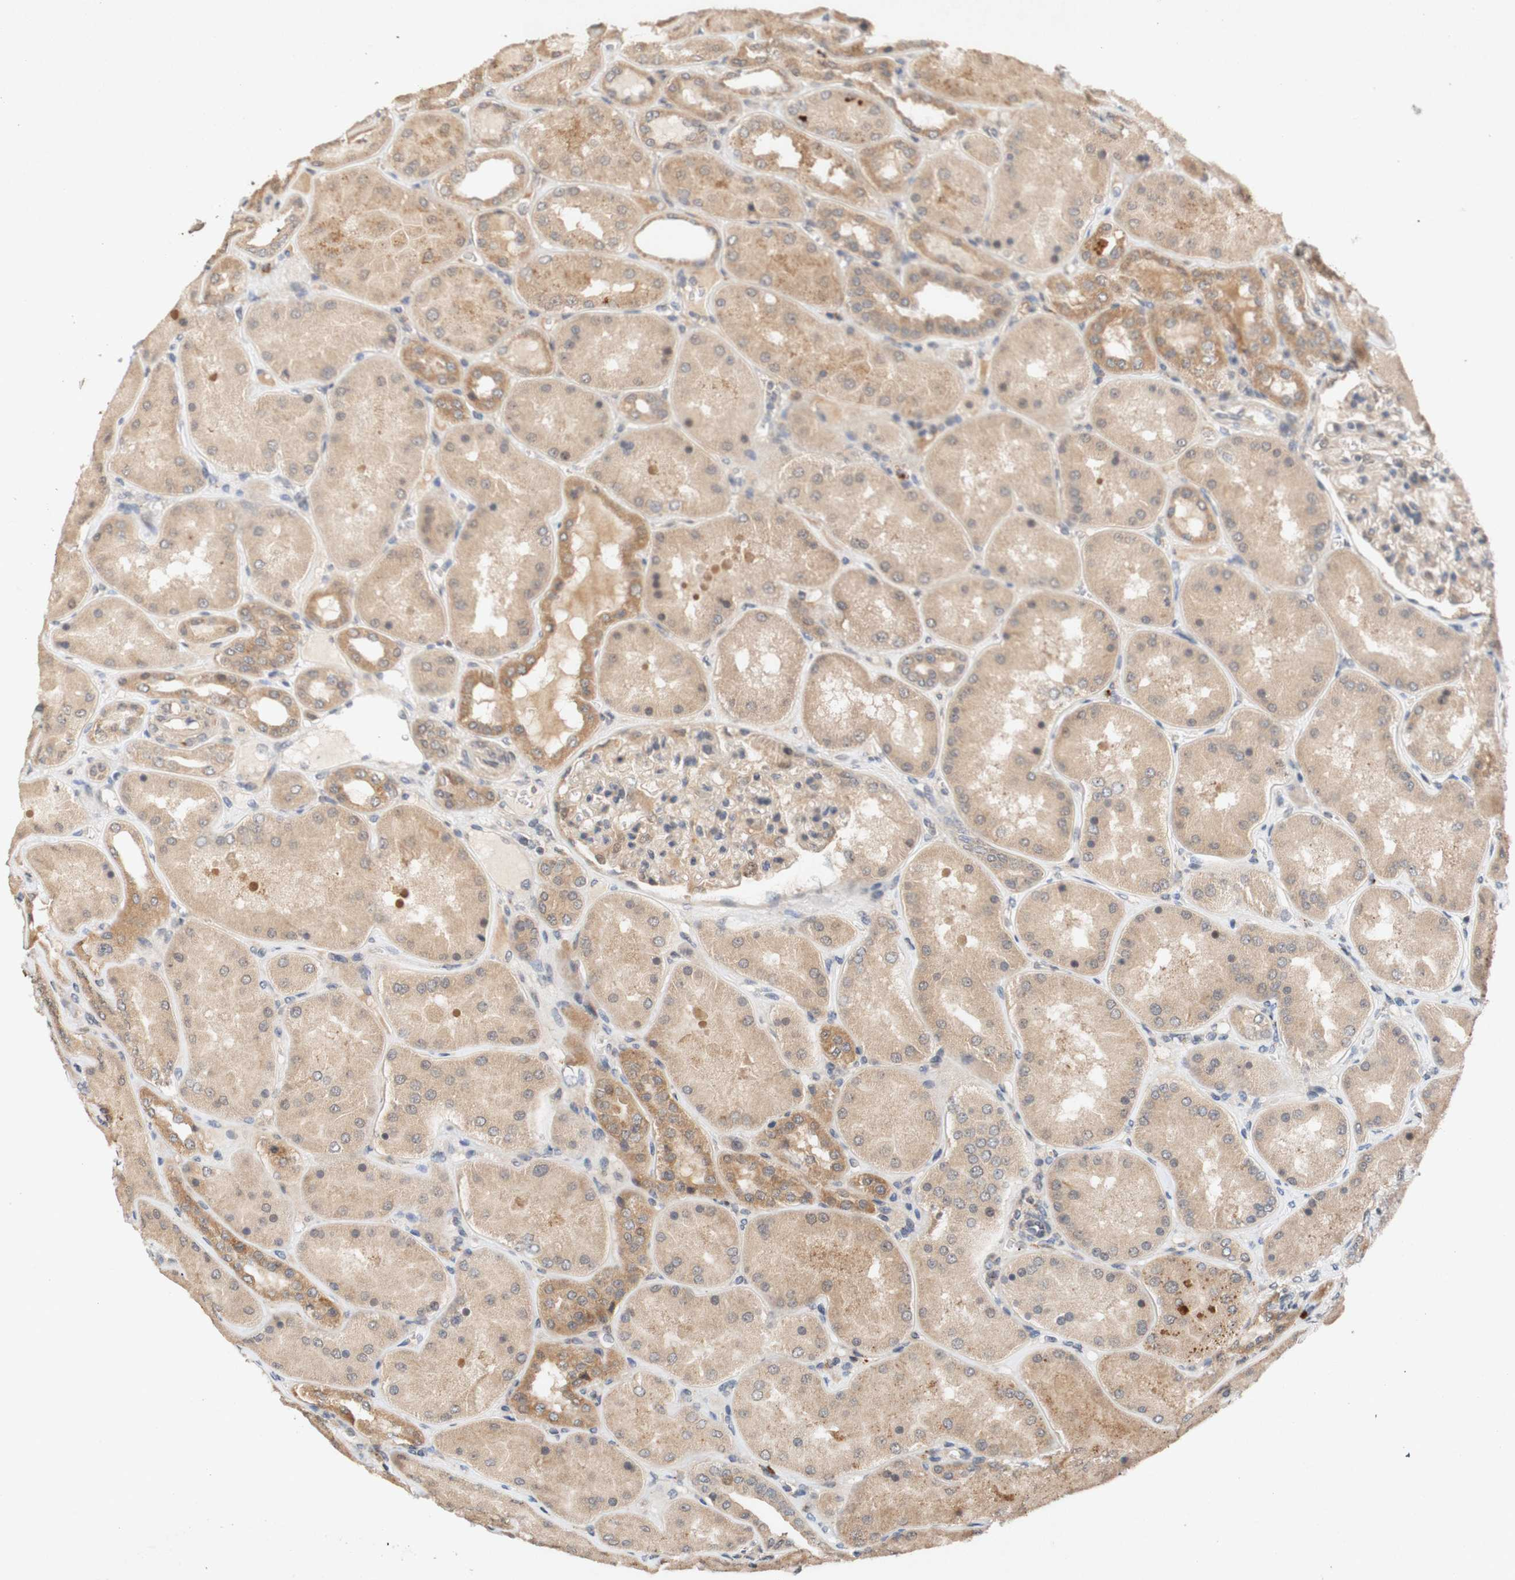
{"staining": {"intensity": "moderate", "quantity": "25%-75%", "location": "cytoplasmic/membranous,nuclear"}, "tissue": "kidney", "cell_type": "Cells in glomeruli", "image_type": "normal", "snomed": [{"axis": "morphology", "description": "Normal tissue, NOS"}, {"axis": "topography", "description": "Kidney"}], "caption": "Immunohistochemistry (IHC) (DAB) staining of normal human kidney exhibits moderate cytoplasmic/membranous,nuclear protein staining in approximately 25%-75% of cells in glomeruli. The staining was performed using DAB to visualize the protein expression in brown, while the nuclei were stained in blue with hematoxylin (Magnification: 20x).", "gene": "PIN1", "patient": {"sex": "female", "age": 56}}